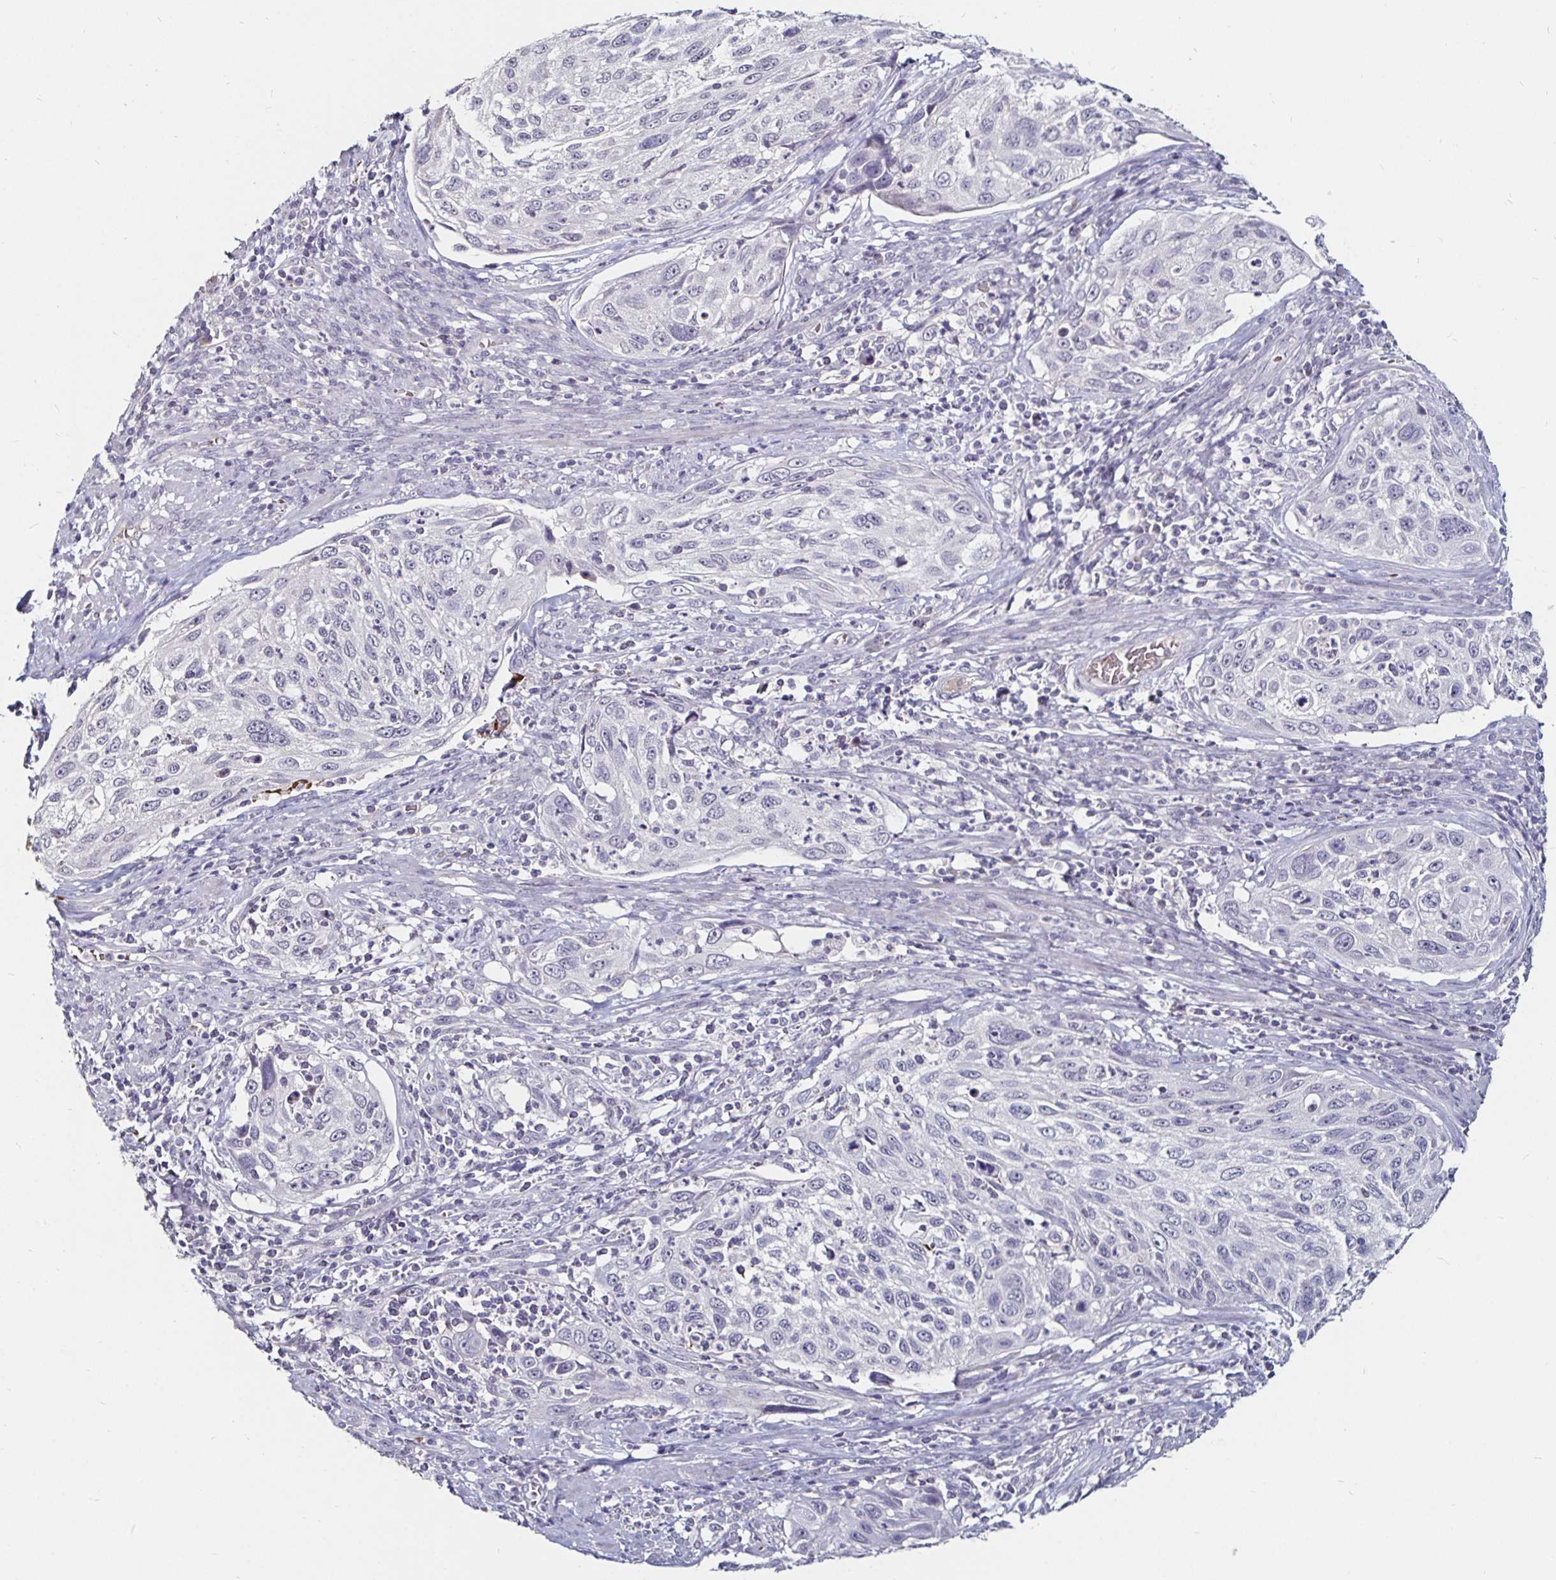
{"staining": {"intensity": "negative", "quantity": "none", "location": "none"}, "tissue": "cervical cancer", "cell_type": "Tumor cells", "image_type": "cancer", "snomed": [{"axis": "morphology", "description": "Squamous cell carcinoma, NOS"}, {"axis": "topography", "description": "Cervix"}], "caption": "IHC image of cervical cancer stained for a protein (brown), which shows no expression in tumor cells.", "gene": "FAIM2", "patient": {"sex": "female", "age": 70}}